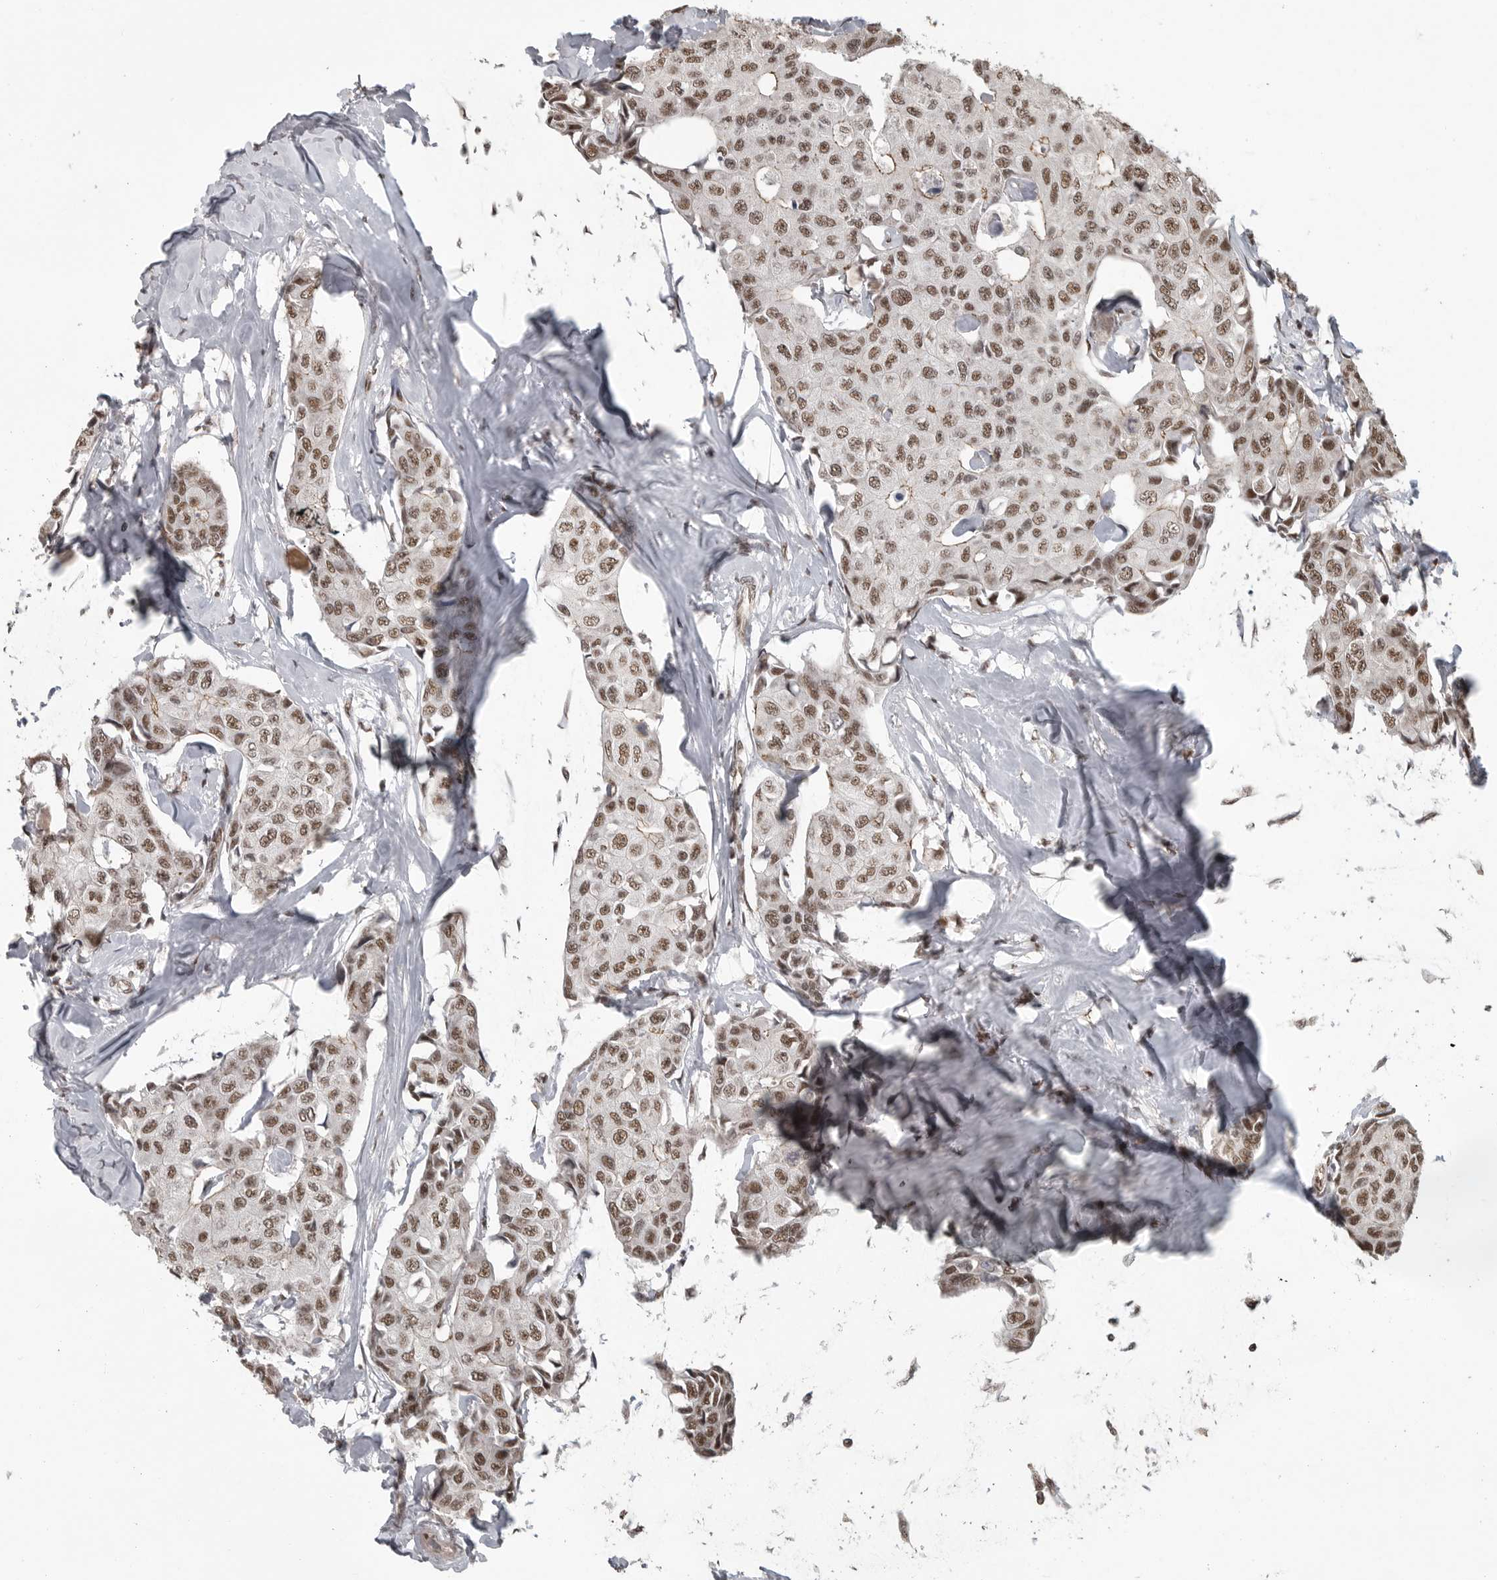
{"staining": {"intensity": "moderate", "quantity": ">75%", "location": "nuclear"}, "tissue": "breast cancer", "cell_type": "Tumor cells", "image_type": "cancer", "snomed": [{"axis": "morphology", "description": "Duct carcinoma"}, {"axis": "topography", "description": "Breast"}], "caption": "The image shows immunohistochemical staining of breast cancer (invasive ductal carcinoma). There is moderate nuclear positivity is identified in approximately >75% of tumor cells. The staining was performed using DAB, with brown indicating positive protein expression. Nuclei are stained blue with hematoxylin.", "gene": "CBLL1", "patient": {"sex": "female", "age": 80}}